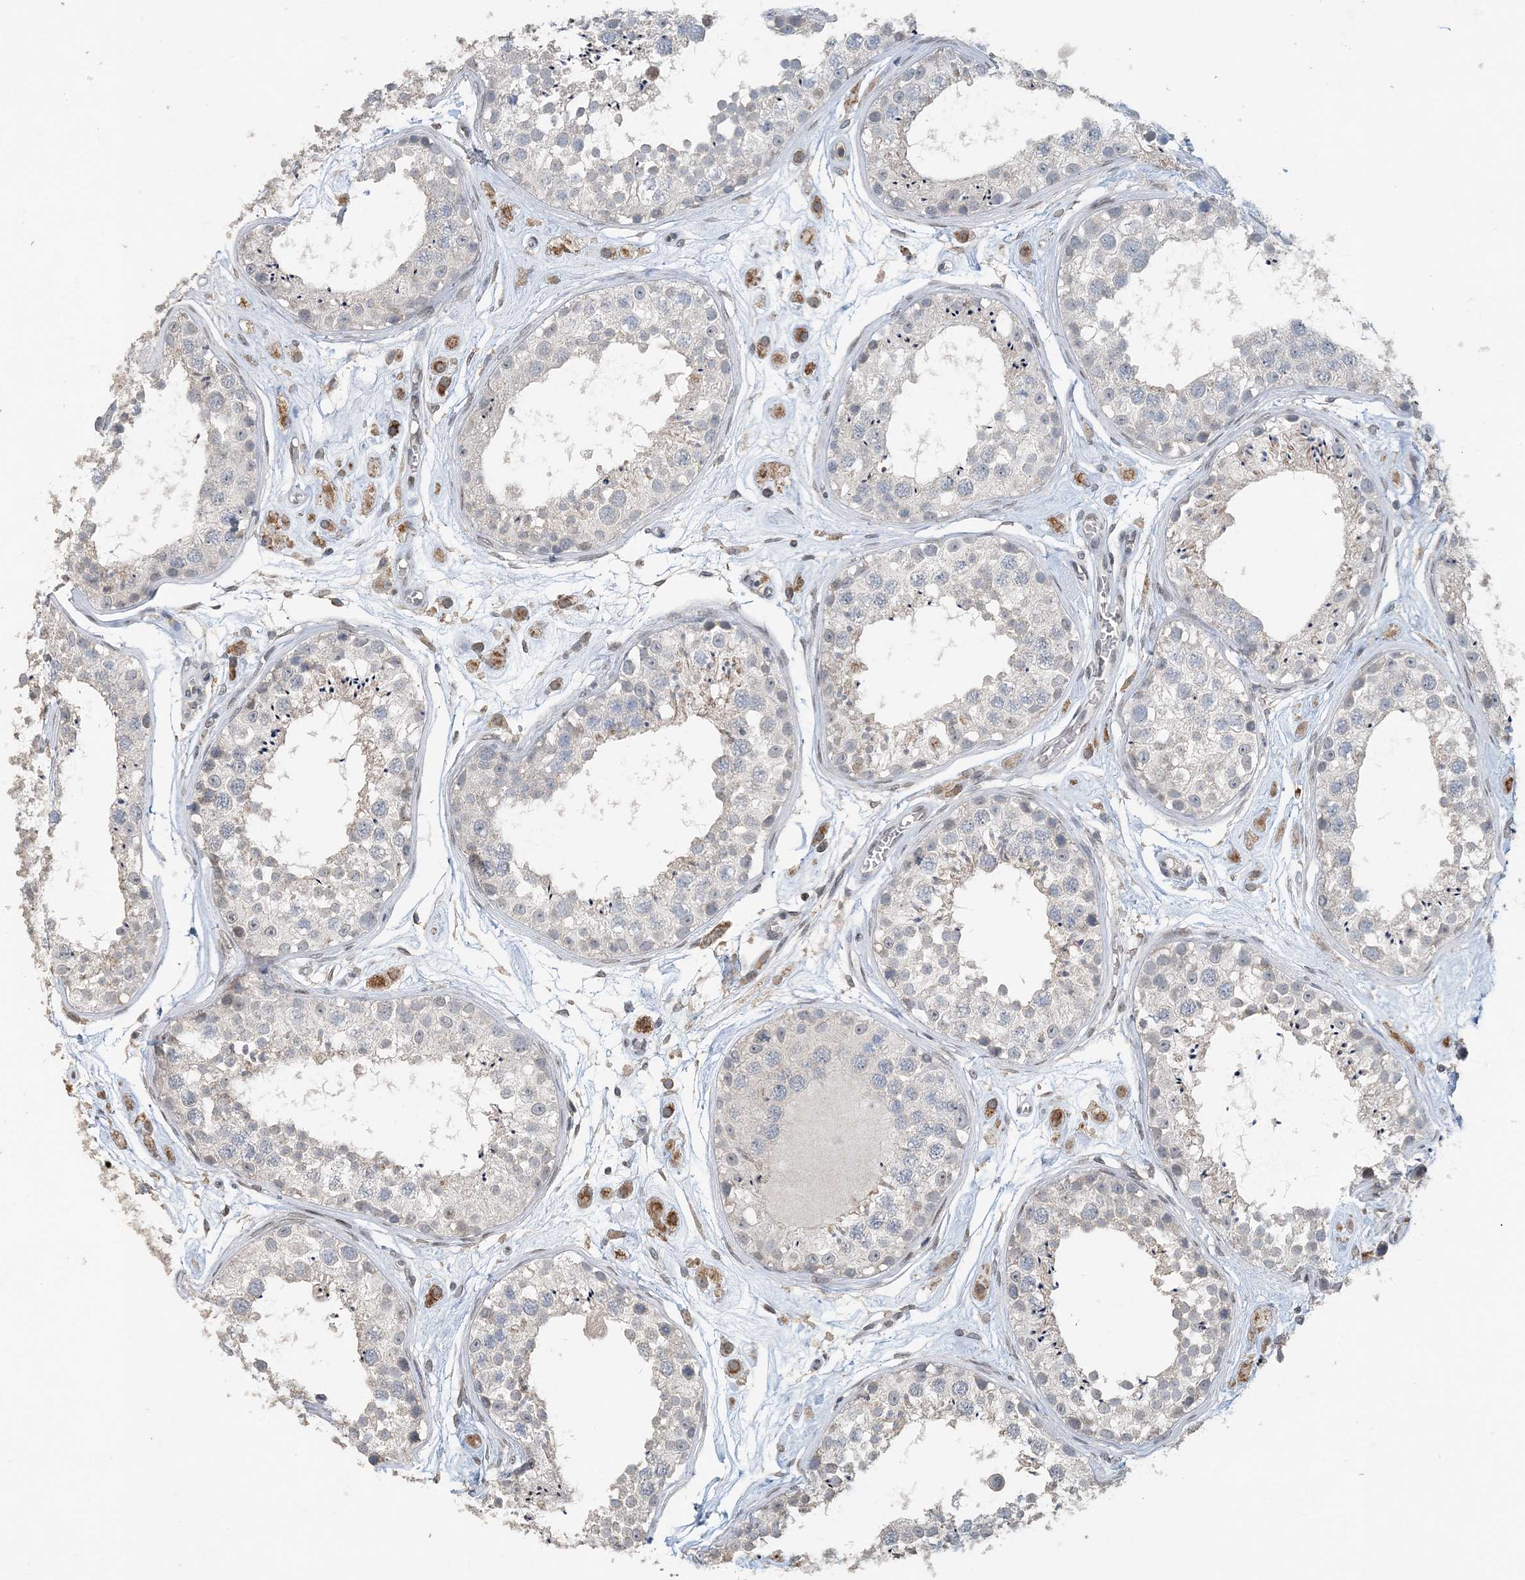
{"staining": {"intensity": "negative", "quantity": "none", "location": "none"}, "tissue": "testis", "cell_type": "Cells in seminiferous ducts", "image_type": "normal", "snomed": [{"axis": "morphology", "description": "Normal tissue, NOS"}, {"axis": "topography", "description": "Testis"}], "caption": "A photomicrograph of testis stained for a protein displays no brown staining in cells in seminiferous ducts. (Immunohistochemistry (ihc), brightfield microscopy, high magnification).", "gene": "FAM110A", "patient": {"sex": "male", "age": 25}}